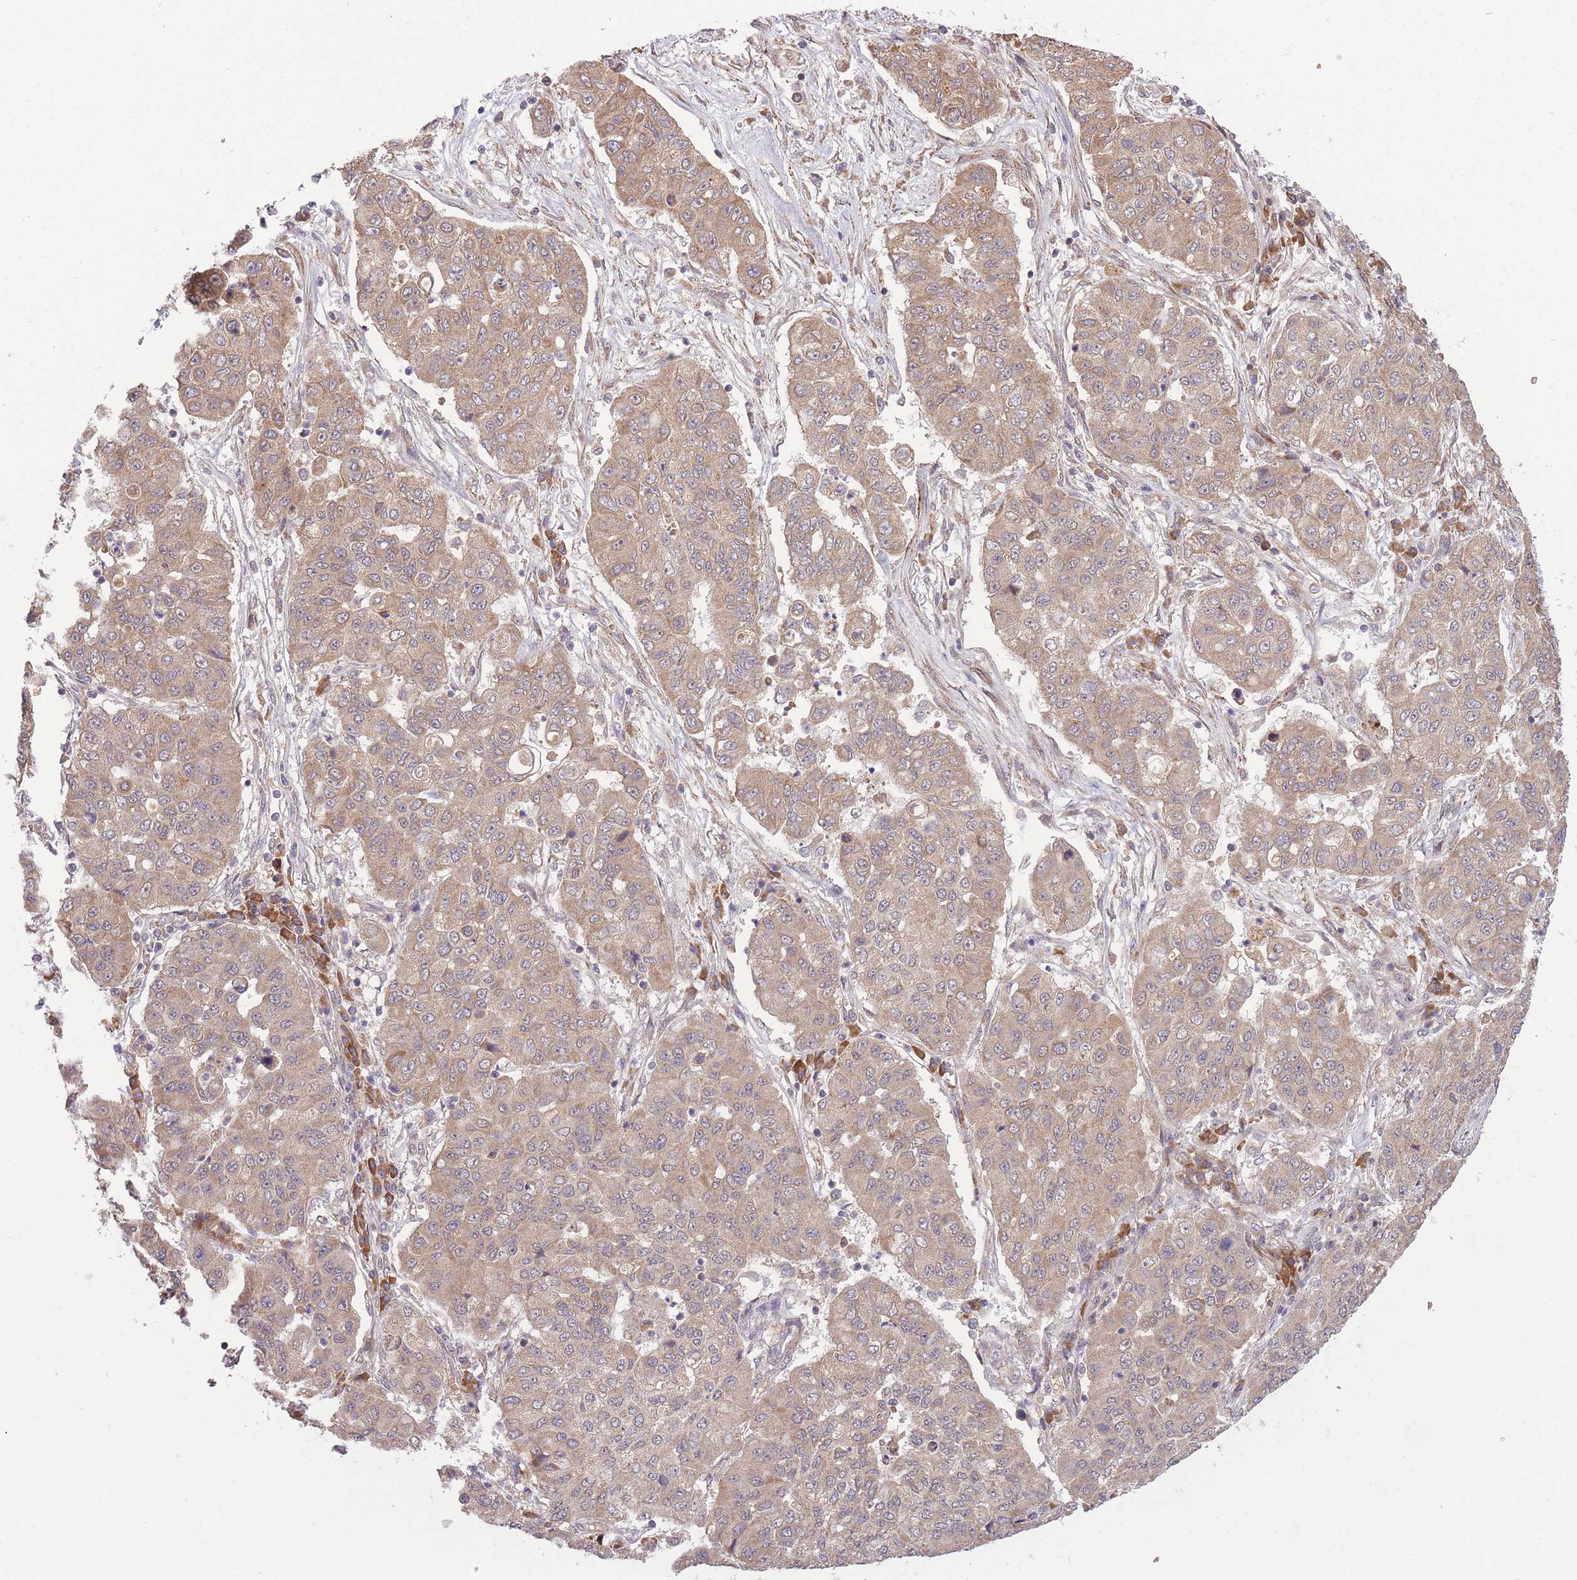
{"staining": {"intensity": "weak", "quantity": ">75%", "location": "cytoplasmic/membranous"}, "tissue": "lung cancer", "cell_type": "Tumor cells", "image_type": "cancer", "snomed": [{"axis": "morphology", "description": "Squamous cell carcinoma, NOS"}, {"axis": "topography", "description": "Lung"}], "caption": "Human lung cancer (squamous cell carcinoma) stained with a brown dye exhibits weak cytoplasmic/membranous positive positivity in approximately >75% of tumor cells.", "gene": "POLR3F", "patient": {"sex": "male", "age": 74}}